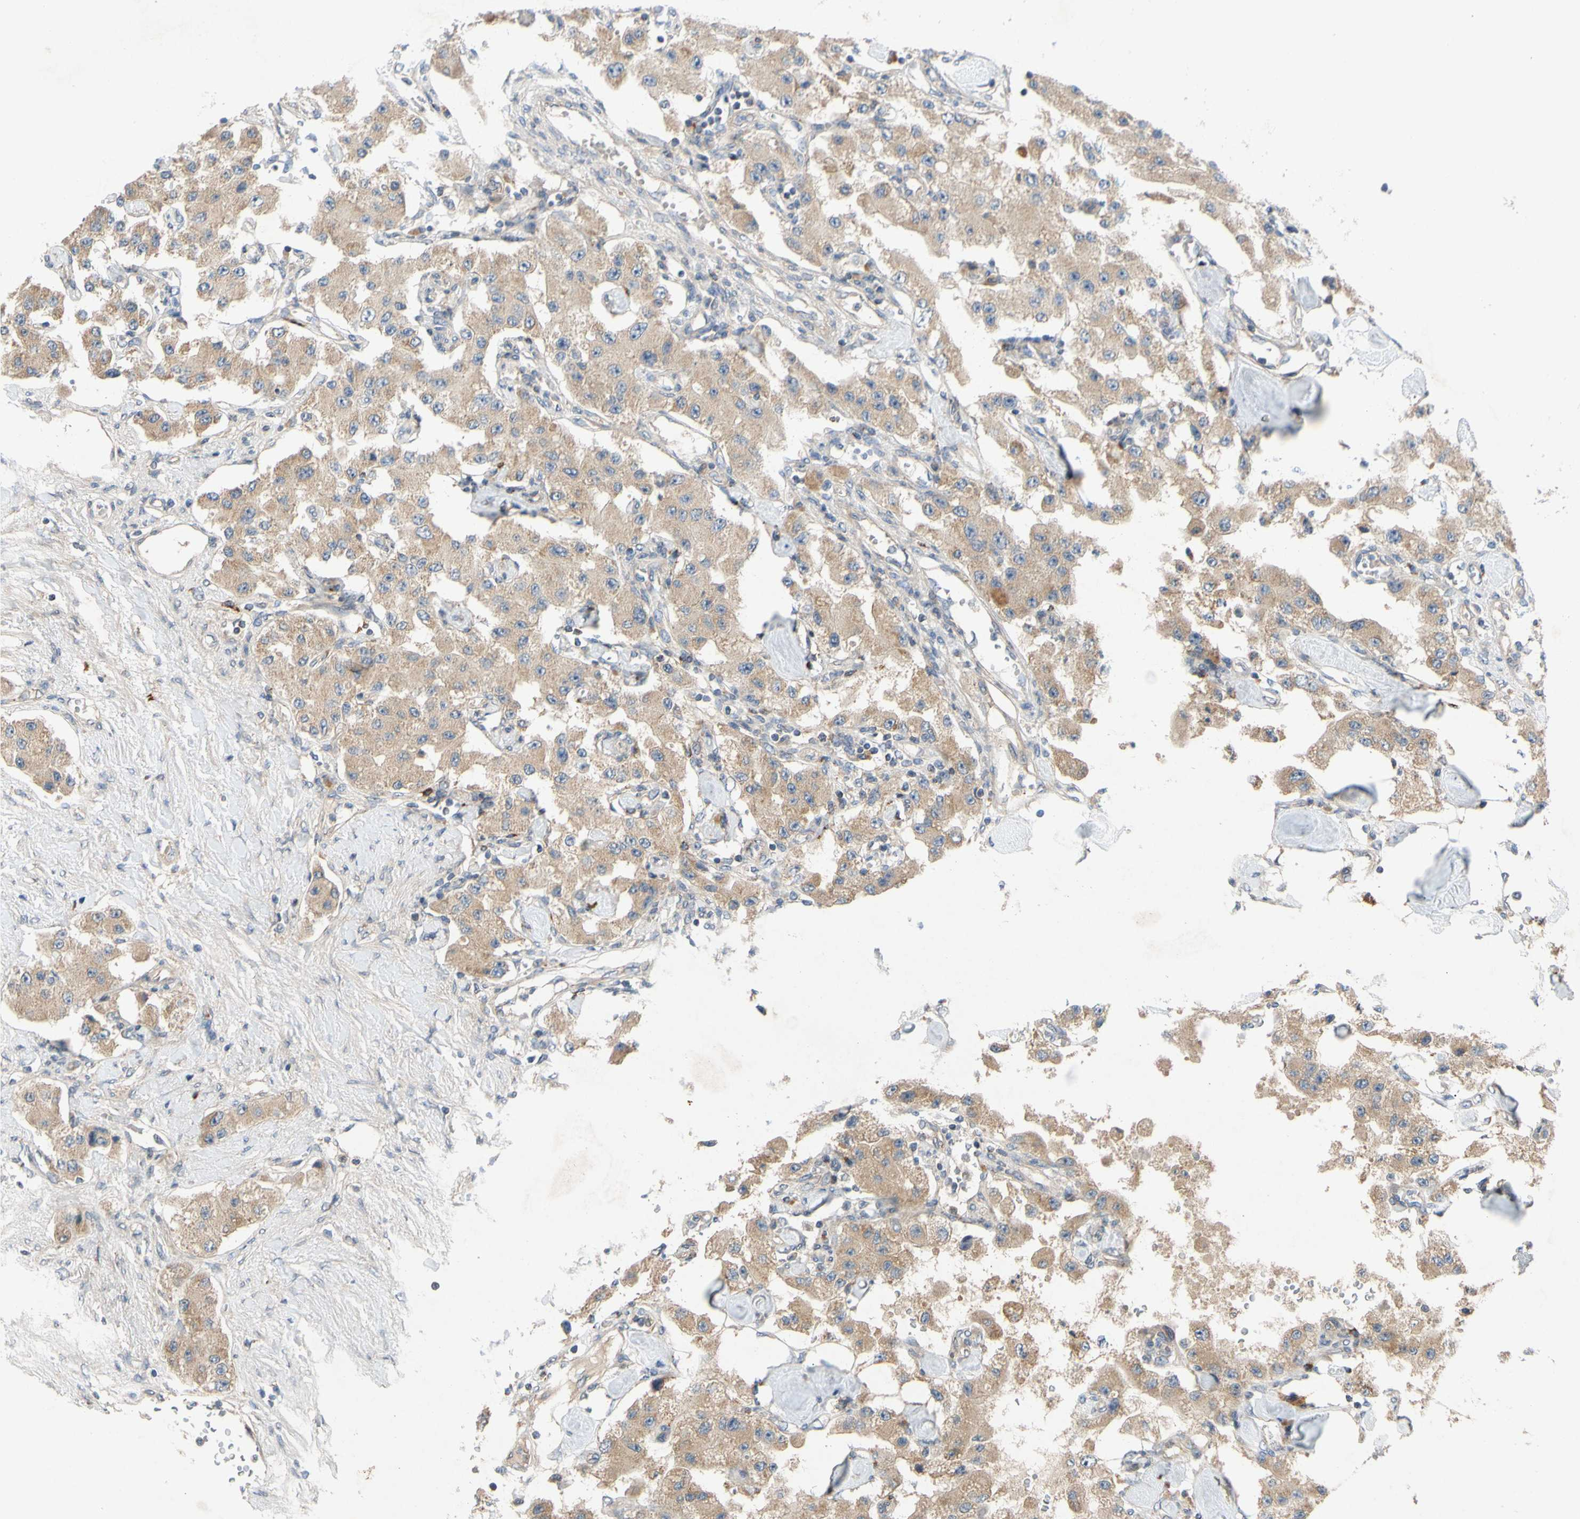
{"staining": {"intensity": "moderate", "quantity": ">75%", "location": "cytoplasmic/membranous"}, "tissue": "carcinoid", "cell_type": "Tumor cells", "image_type": "cancer", "snomed": [{"axis": "morphology", "description": "Carcinoid, malignant, NOS"}, {"axis": "topography", "description": "Pancreas"}], "caption": "Immunohistochemical staining of malignant carcinoid demonstrates medium levels of moderate cytoplasmic/membranous positivity in approximately >75% of tumor cells. (Stains: DAB (3,3'-diaminobenzidine) in brown, nuclei in blue, Microscopy: brightfield microscopy at high magnification).", "gene": "MBTPS2", "patient": {"sex": "male", "age": 41}}